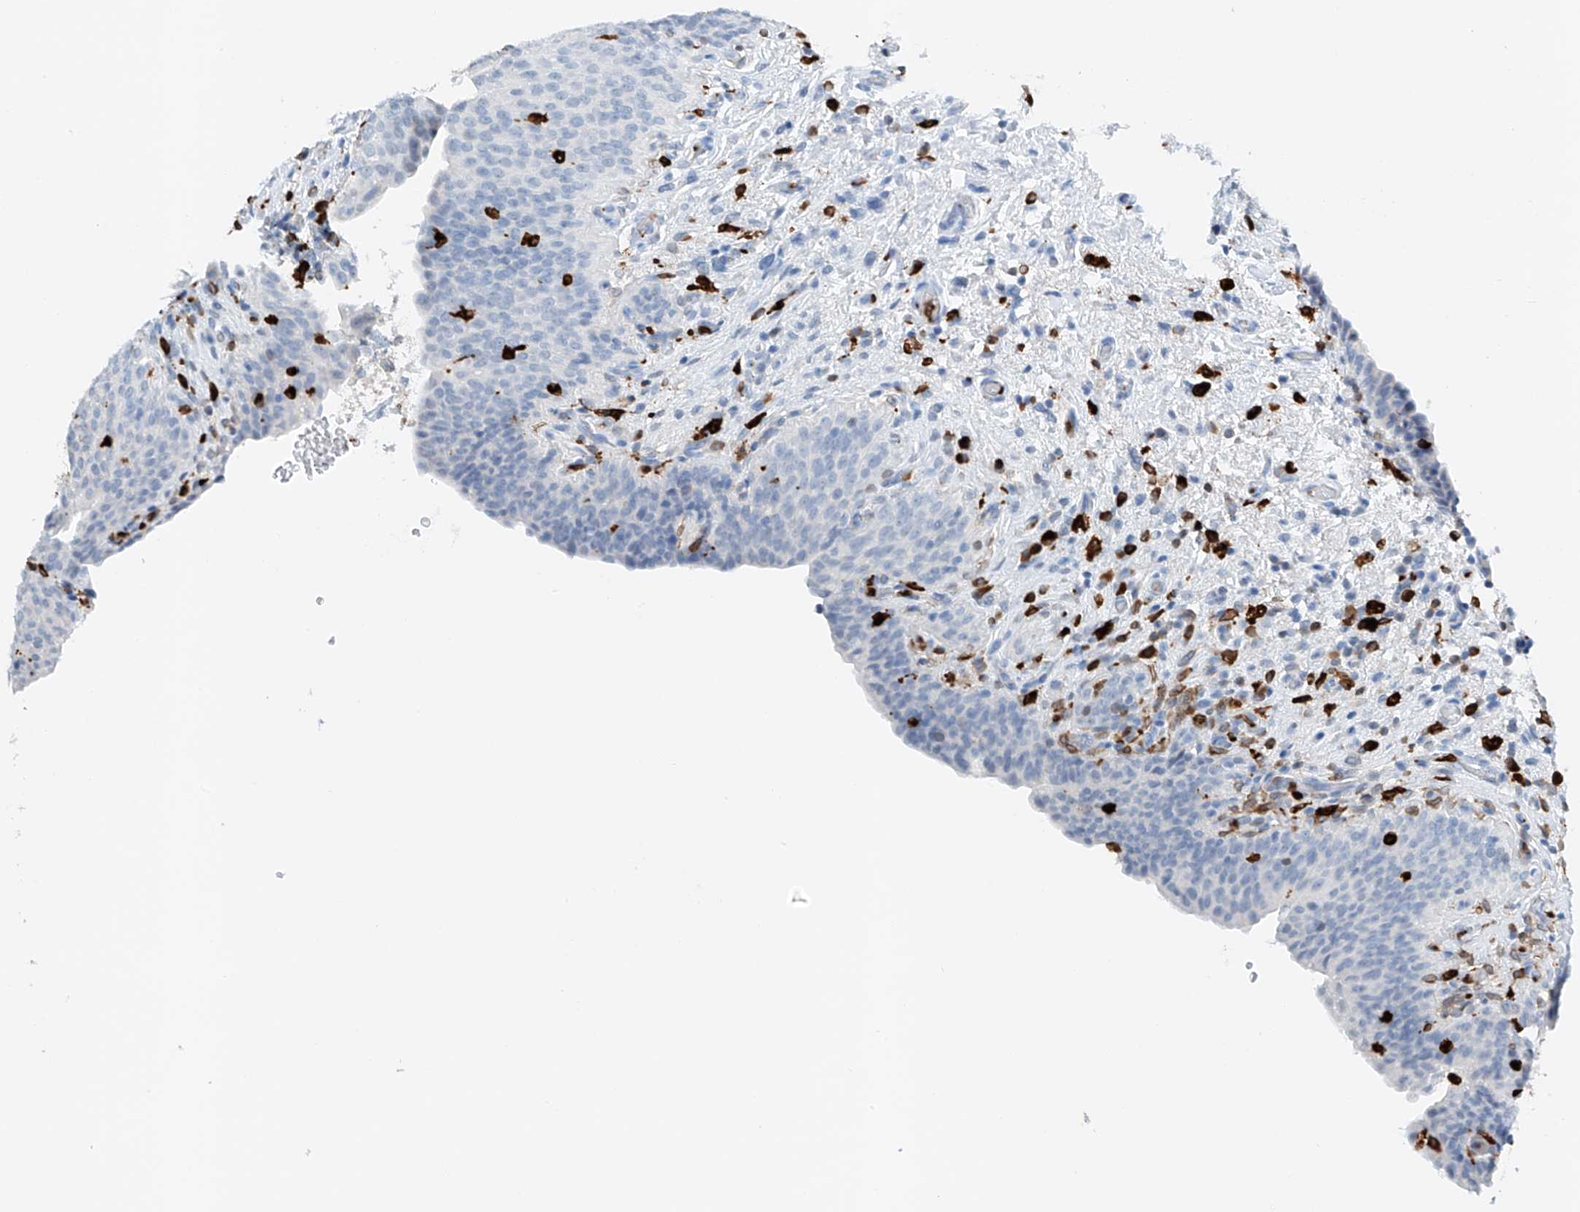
{"staining": {"intensity": "negative", "quantity": "none", "location": "none"}, "tissue": "urinary bladder", "cell_type": "Urothelial cells", "image_type": "normal", "snomed": [{"axis": "morphology", "description": "Normal tissue, NOS"}, {"axis": "topography", "description": "Urinary bladder"}], "caption": "Image shows no significant protein positivity in urothelial cells of normal urinary bladder. The staining was performed using DAB to visualize the protein expression in brown, while the nuclei were stained in blue with hematoxylin (Magnification: 20x).", "gene": "TBXAS1", "patient": {"sex": "male", "age": 83}}